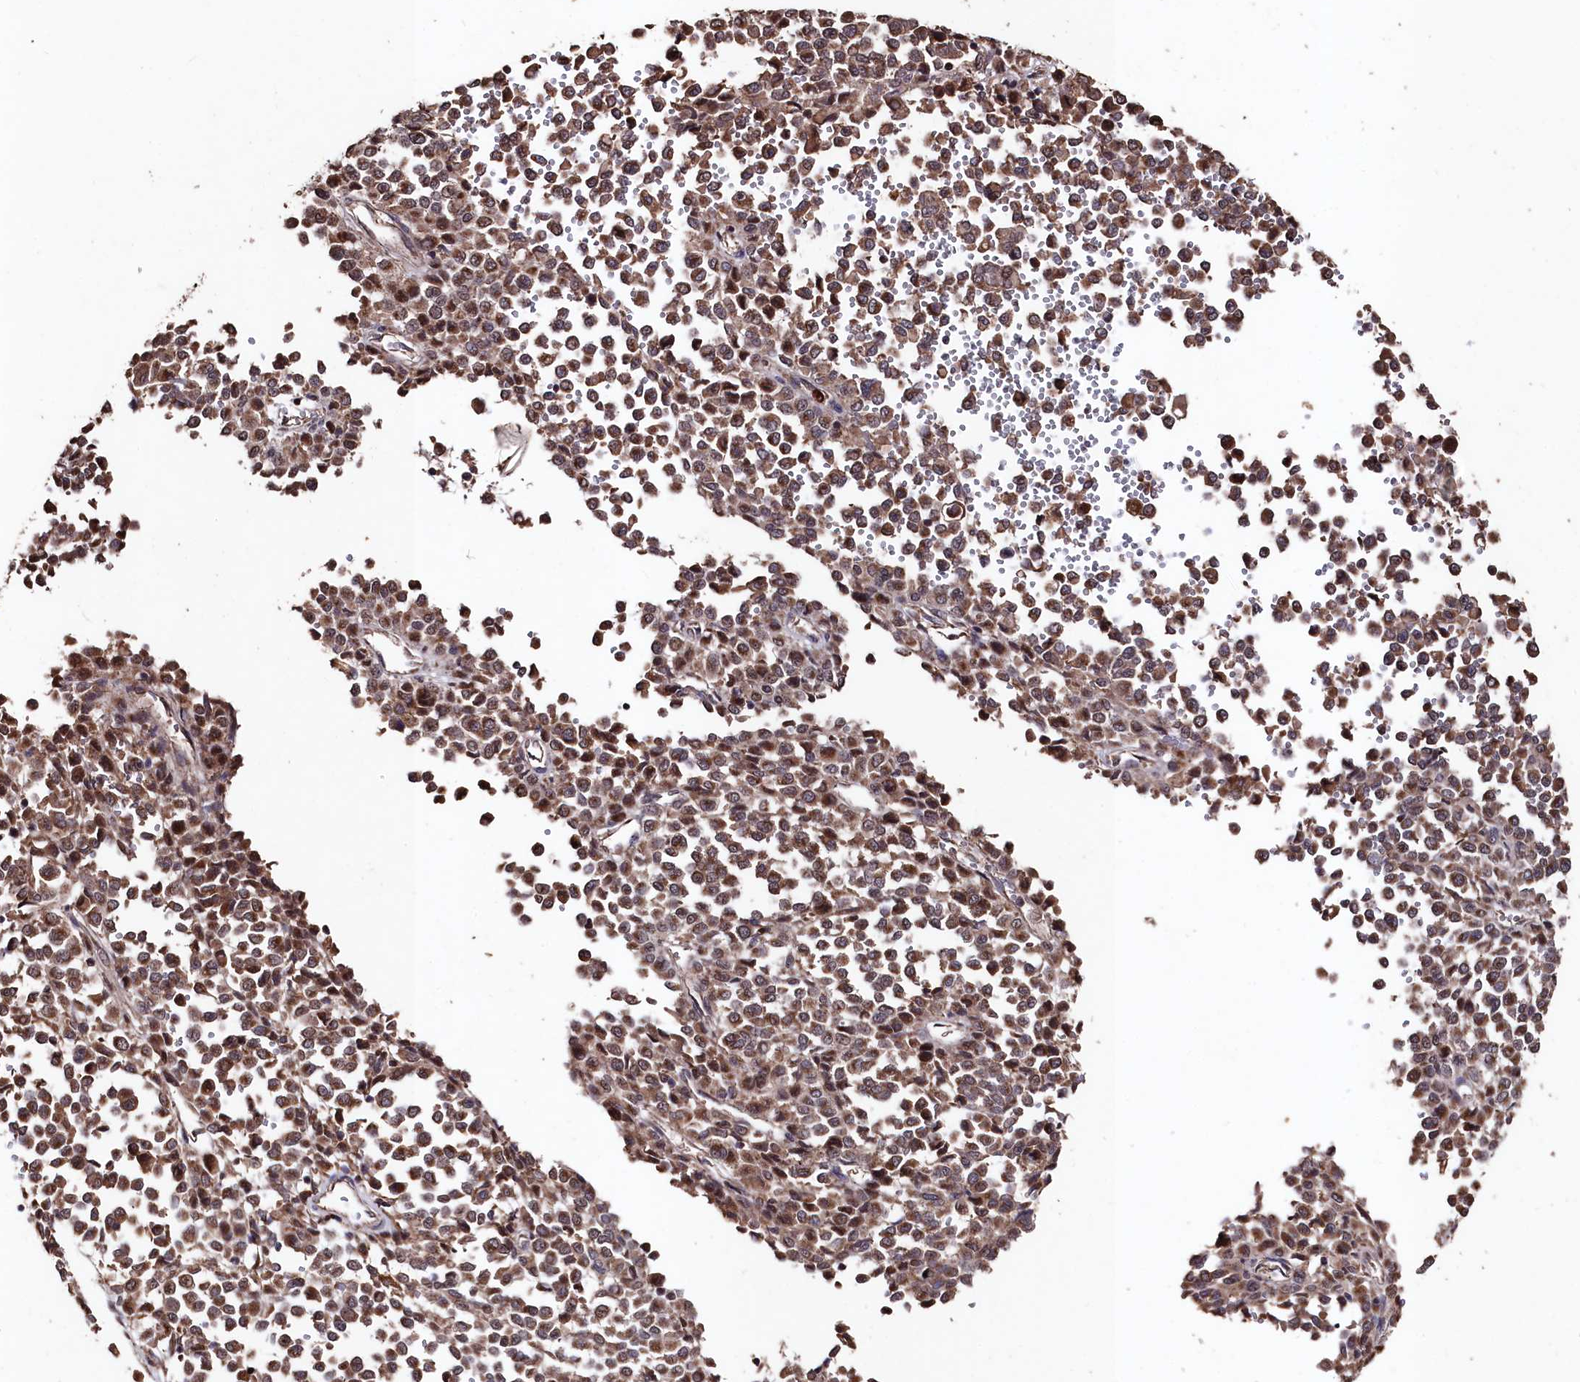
{"staining": {"intensity": "moderate", "quantity": ">75%", "location": "cytoplasmic/membranous"}, "tissue": "melanoma", "cell_type": "Tumor cells", "image_type": "cancer", "snomed": [{"axis": "morphology", "description": "Malignant melanoma, Metastatic site"}, {"axis": "topography", "description": "Pancreas"}], "caption": "Approximately >75% of tumor cells in malignant melanoma (metastatic site) exhibit moderate cytoplasmic/membranous protein positivity as visualized by brown immunohistochemical staining.", "gene": "MYO1H", "patient": {"sex": "female", "age": 30}}